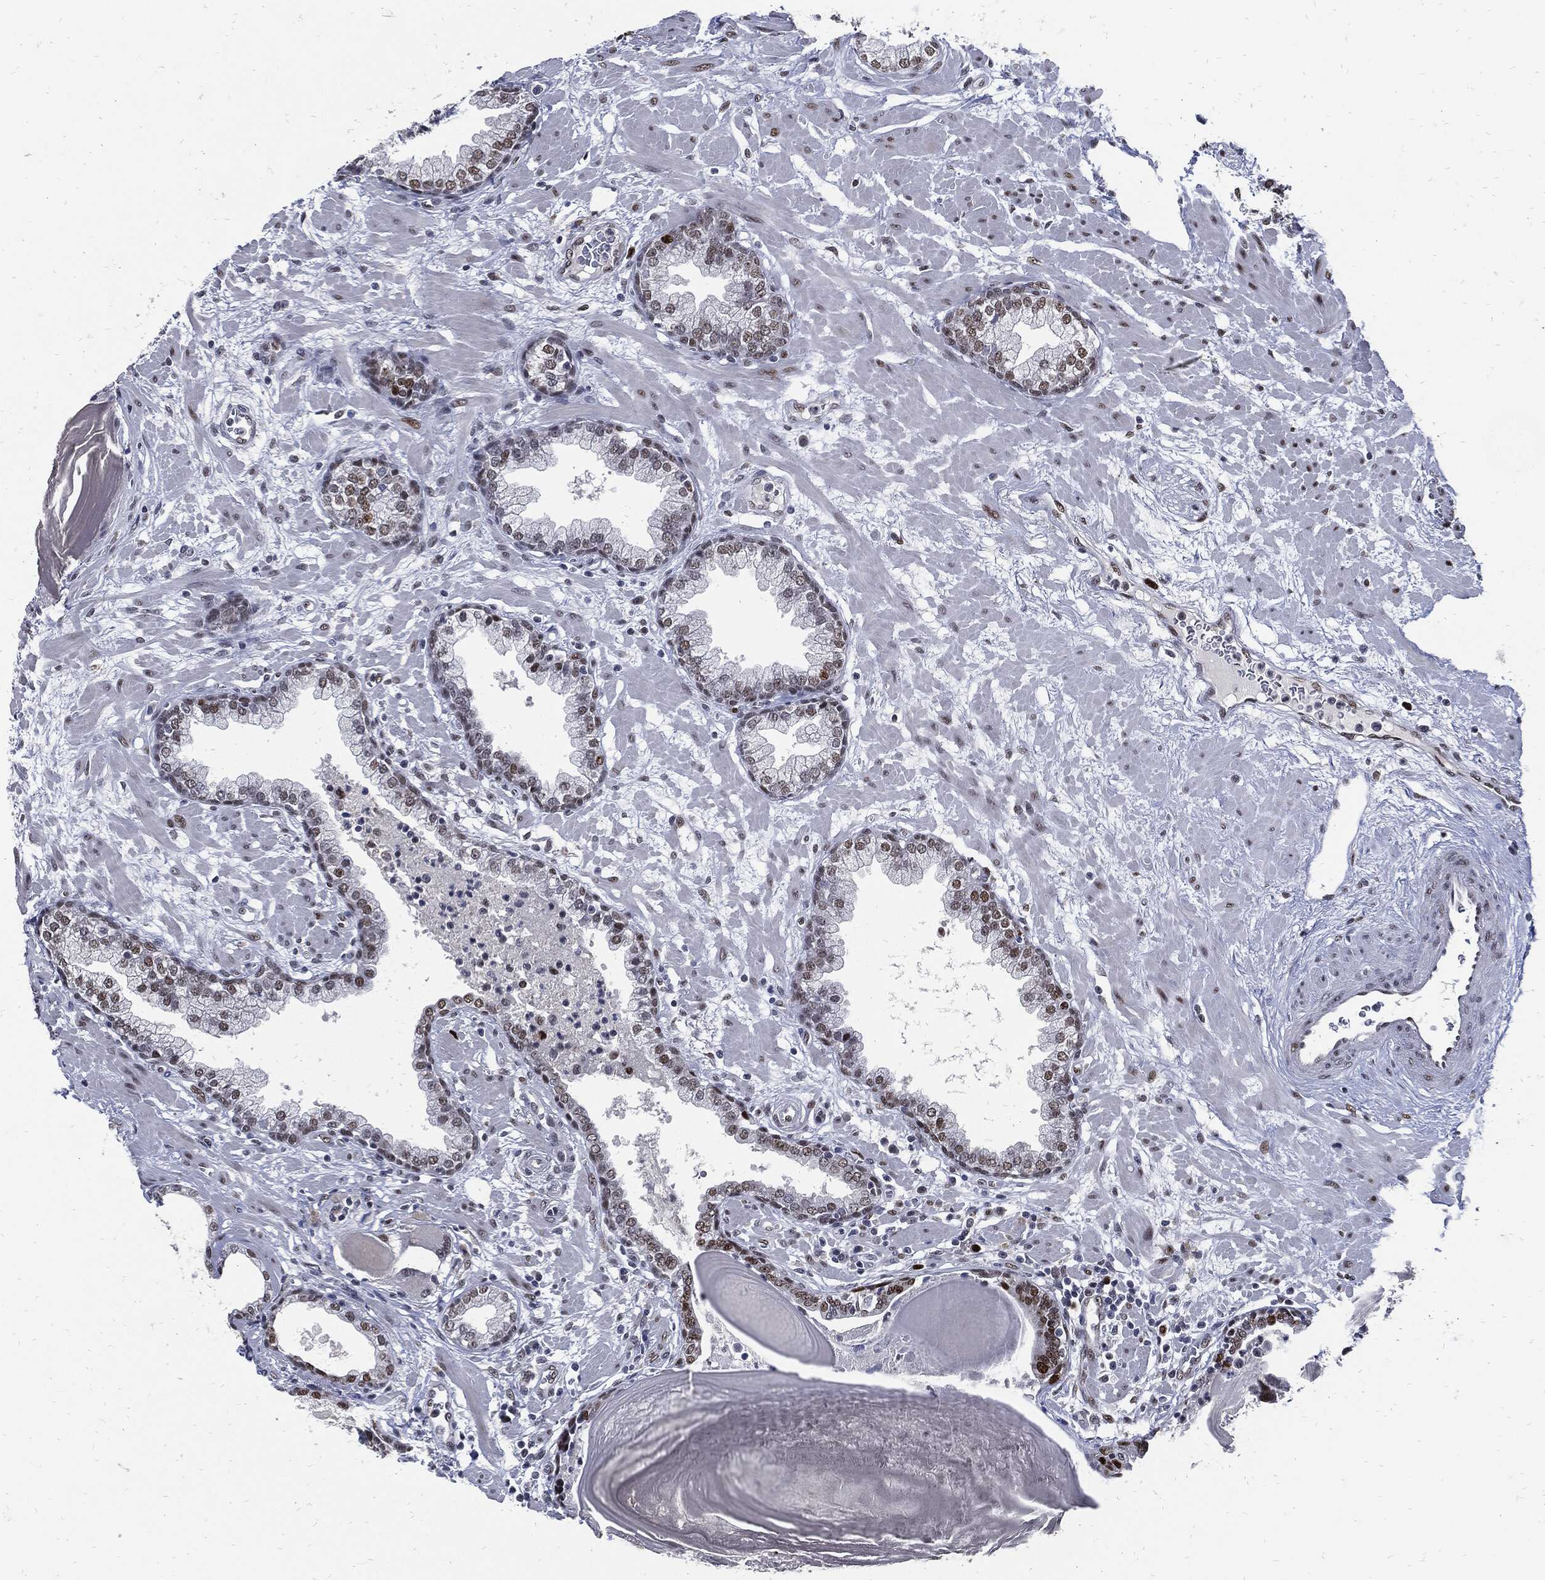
{"staining": {"intensity": "strong", "quantity": "25%-75%", "location": "nuclear"}, "tissue": "prostate", "cell_type": "Glandular cells", "image_type": "normal", "snomed": [{"axis": "morphology", "description": "Normal tissue, NOS"}, {"axis": "topography", "description": "Prostate"}], "caption": "Brown immunohistochemical staining in normal prostate exhibits strong nuclear positivity in about 25%-75% of glandular cells.", "gene": "NBN", "patient": {"sex": "male", "age": 63}}